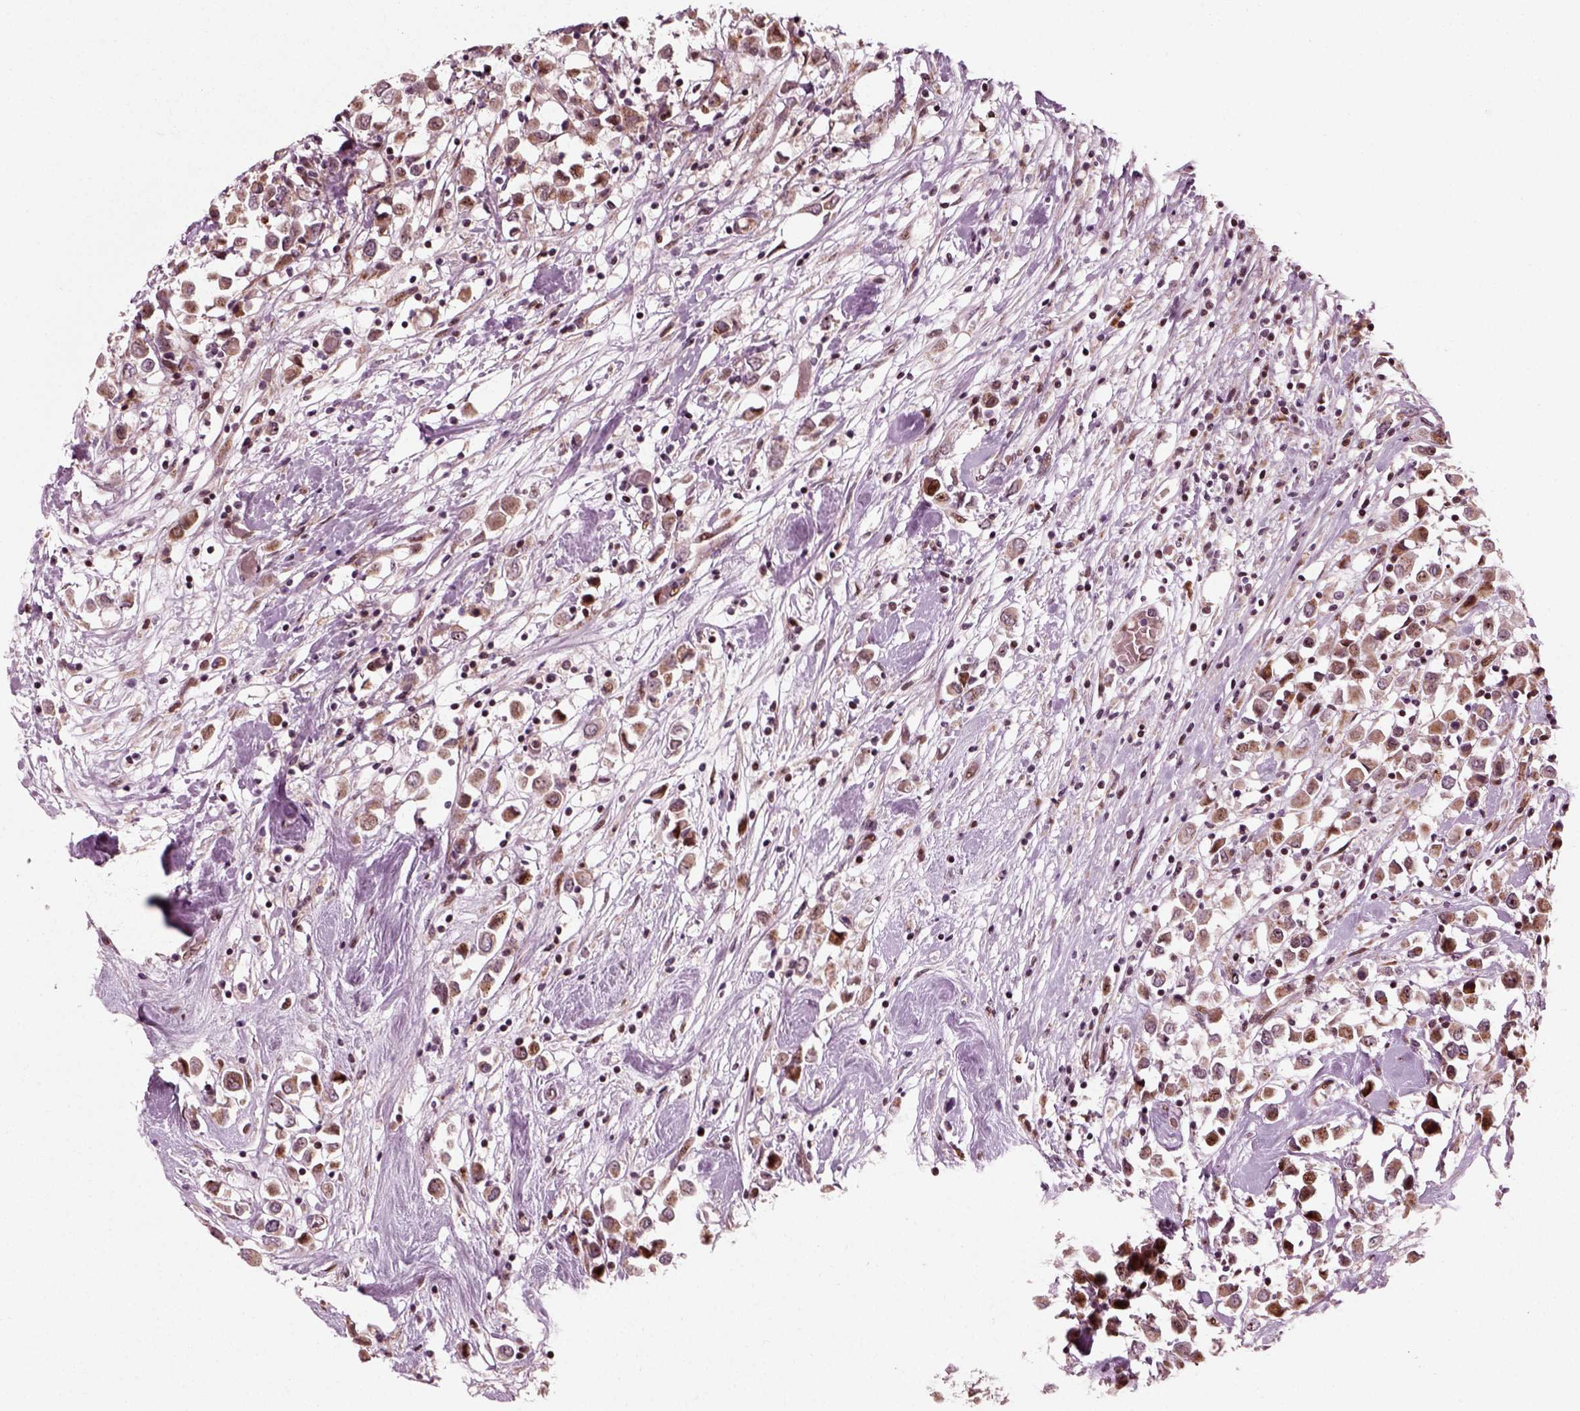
{"staining": {"intensity": "moderate", "quantity": ">75%", "location": "cytoplasmic/membranous"}, "tissue": "breast cancer", "cell_type": "Tumor cells", "image_type": "cancer", "snomed": [{"axis": "morphology", "description": "Duct carcinoma"}, {"axis": "topography", "description": "Breast"}], "caption": "Breast cancer stained for a protein (brown) displays moderate cytoplasmic/membranous positive expression in approximately >75% of tumor cells.", "gene": "CDC14A", "patient": {"sex": "female", "age": 61}}